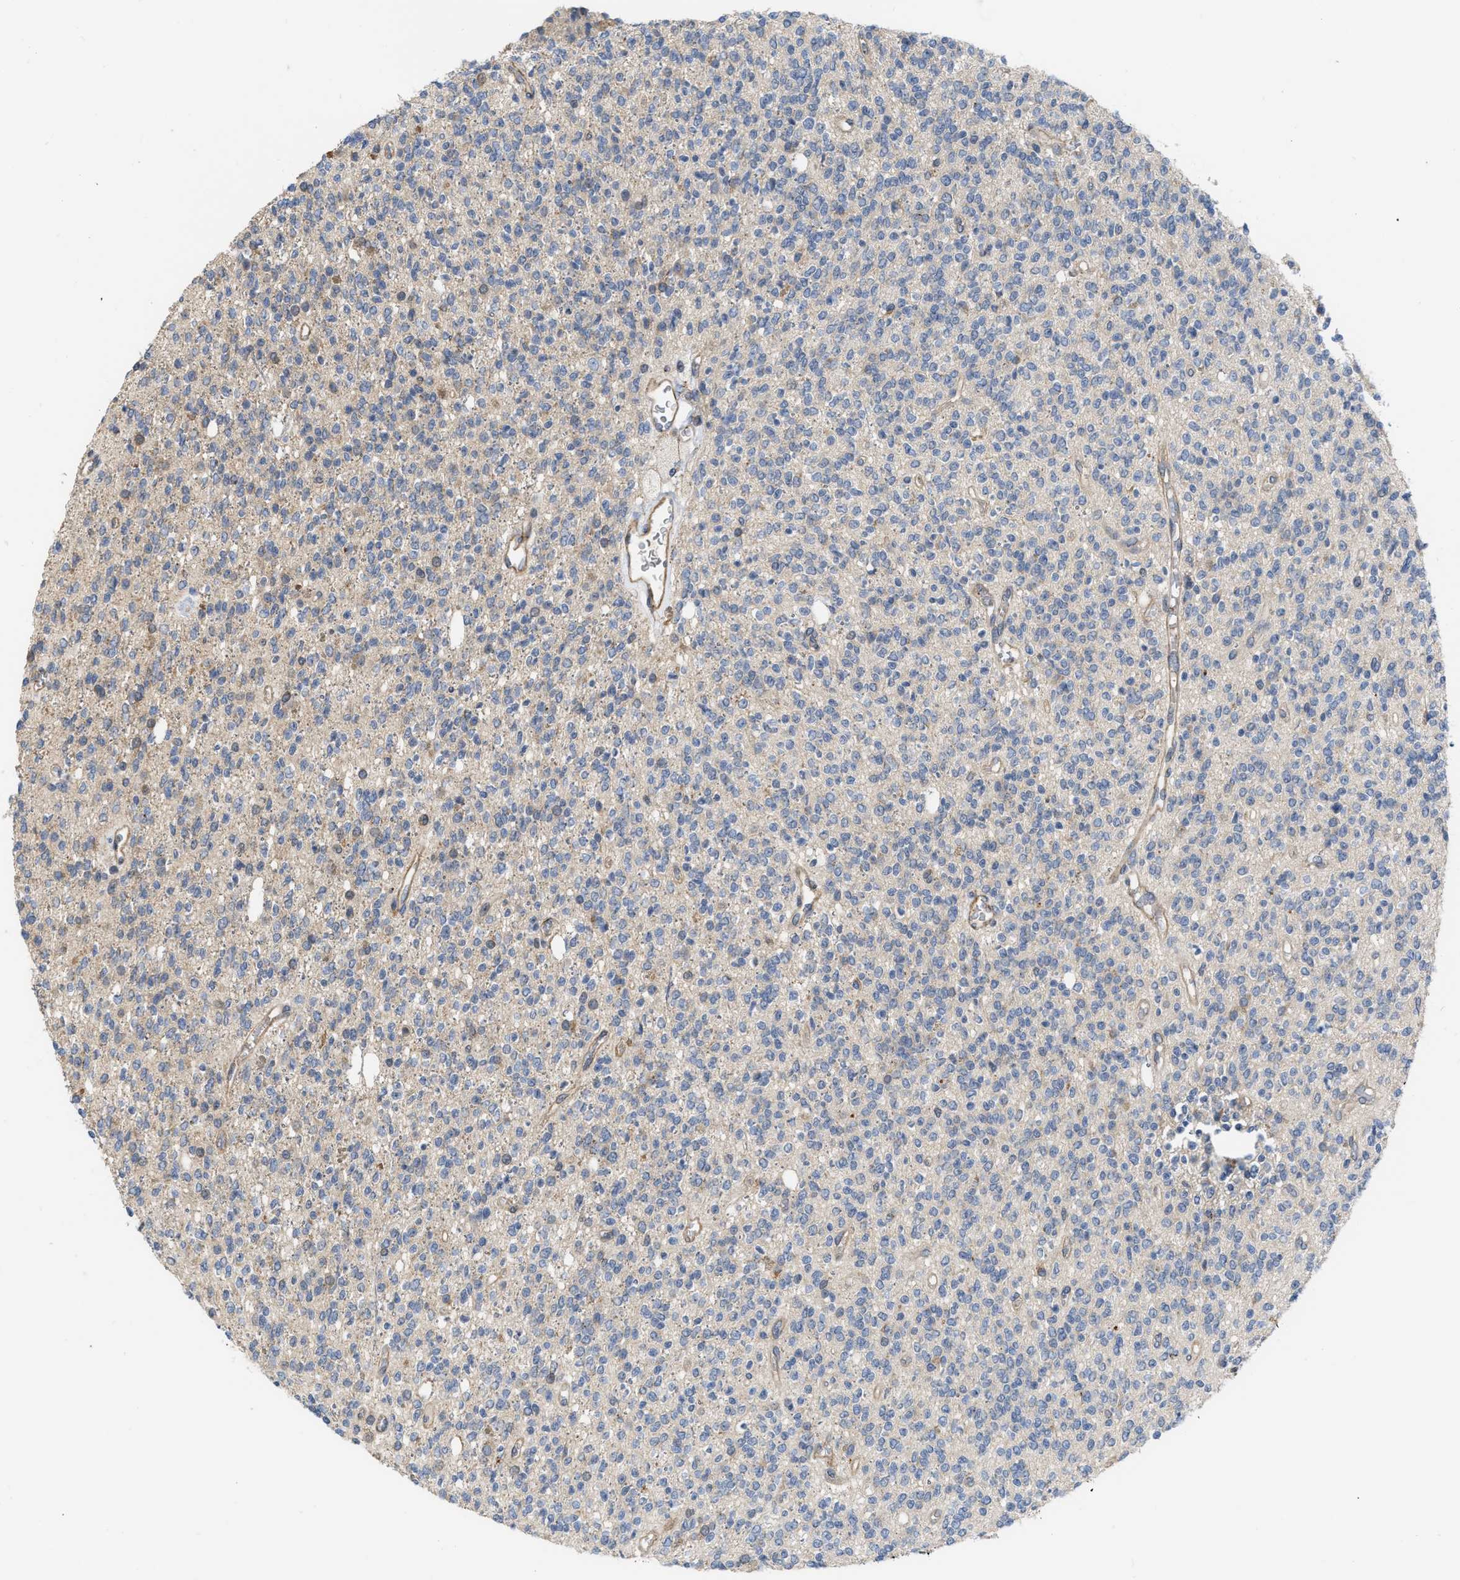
{"staining": {"intensity": "negative", "quantity": "none", "location": "none"}, "tissue": "glioma", "cell_type": "Tumor cells", "image_type": "cancer", "snomed": [{"axis": "morphology", "description": "Glioma, malignant, High grade"}, {"axis": "topography", "description": "Brain"}], "caption": "Tumor cells show no significant protein positivity in malignant glioma (high-grade).", "gene": "NAPEPLD", "patient": {"sex": "male", "age": 34}}